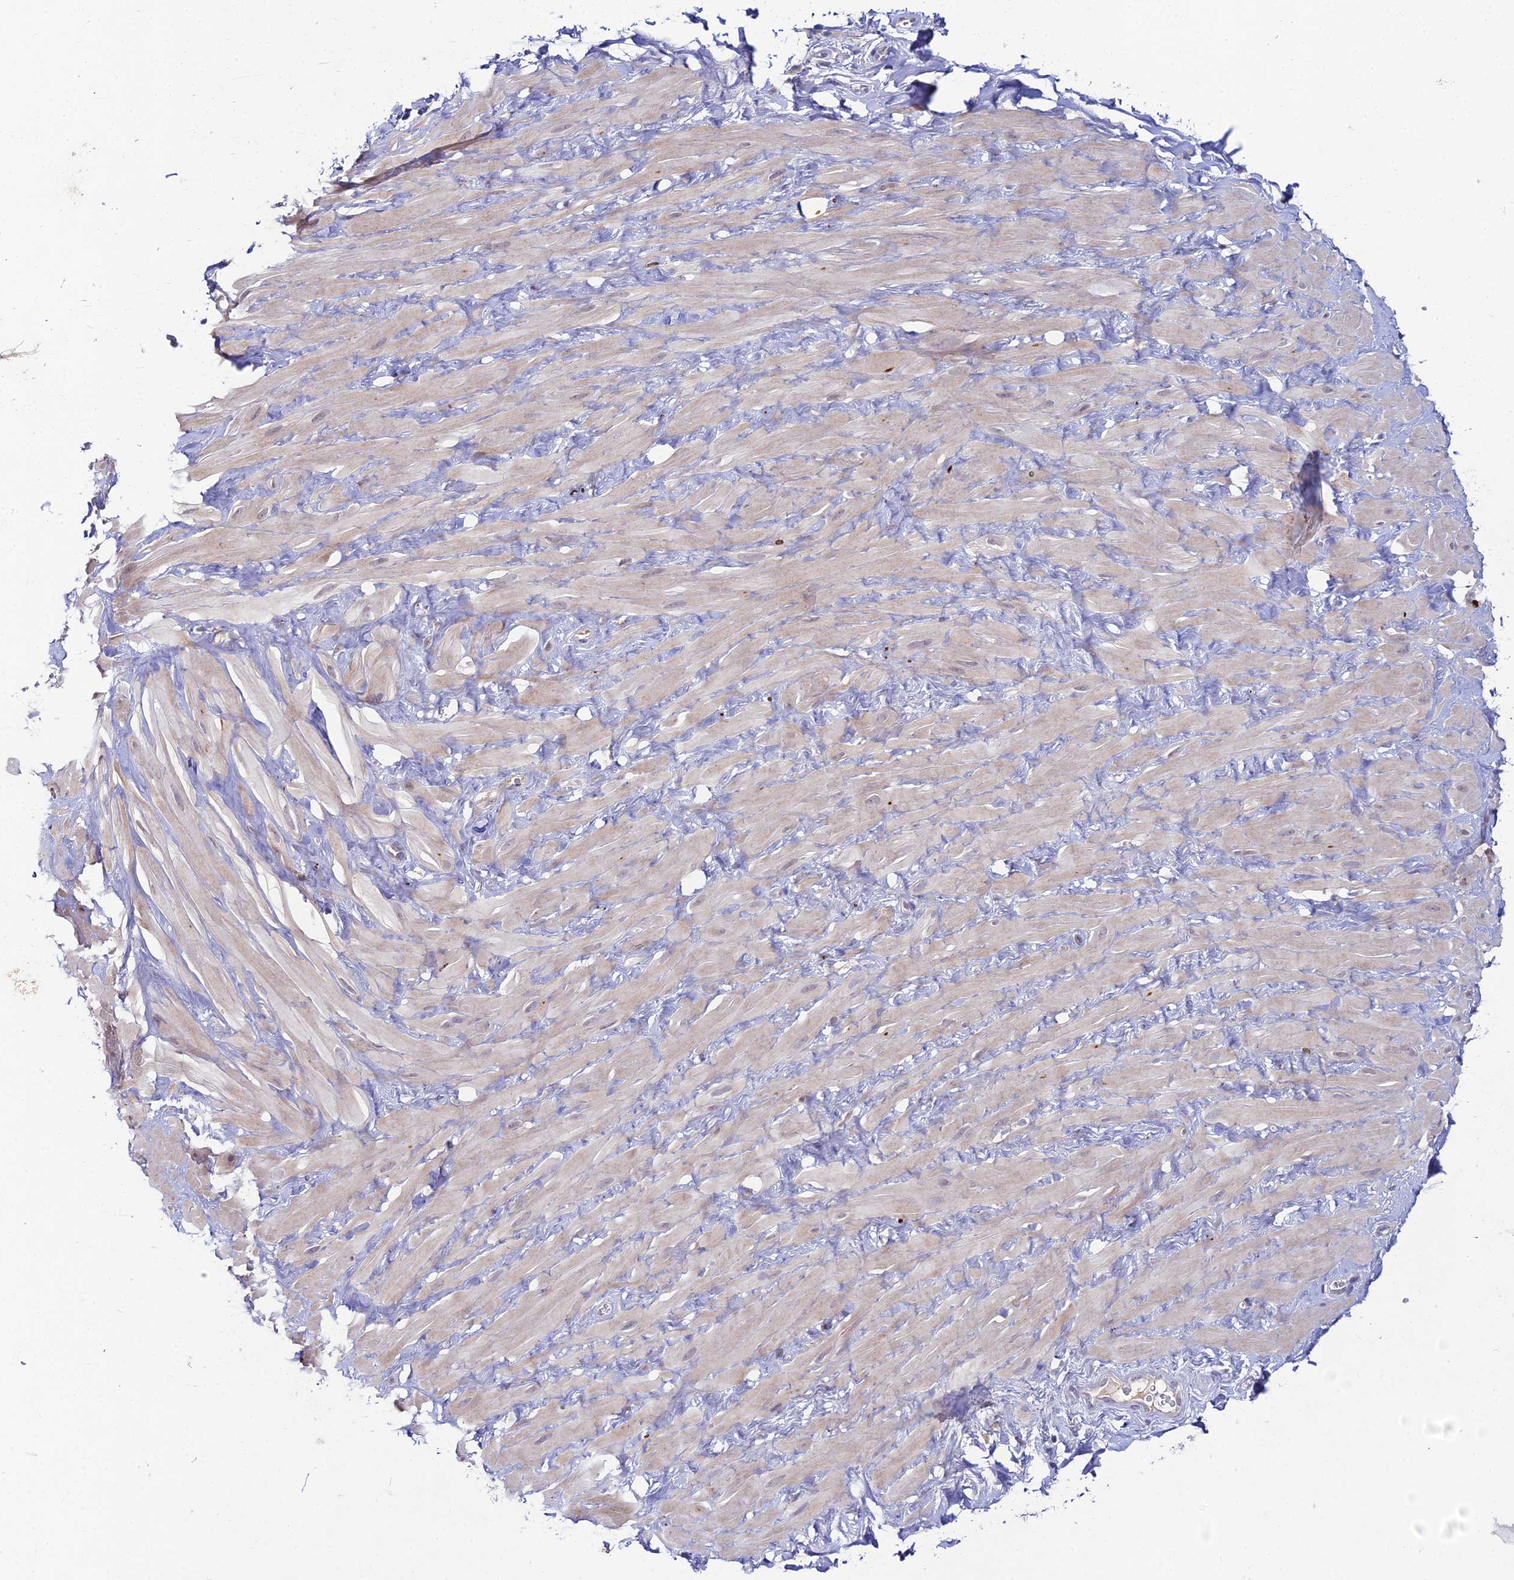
{"staining": {"intensity": "weak", "quantity": ">75%", "location": "cytoplasmic/membranous"}, "tissue": "adipose tissue", "cell_type": "Adipocytes", "image_type": "normal", "snomed": [{"axis": "morphology", "description": "Normal tissue, NOS"}, {"axis": "topography", "description": "Soft tissue"}, {"axis": "topography", "description": "Adipose tissue"}, {"axis": "topography", "description": "Vascular tissue"}, {"axis": "topography", "description": "Peripheral nerve tissue"}], "caption": "Human adipose tissue stained for a protein (brown) displays weak cytoplasmic/membranous positive positivity in about >75% of adipocytes.", "gene": "WDR43", "patient": {"sex": "male", "age": 46}}